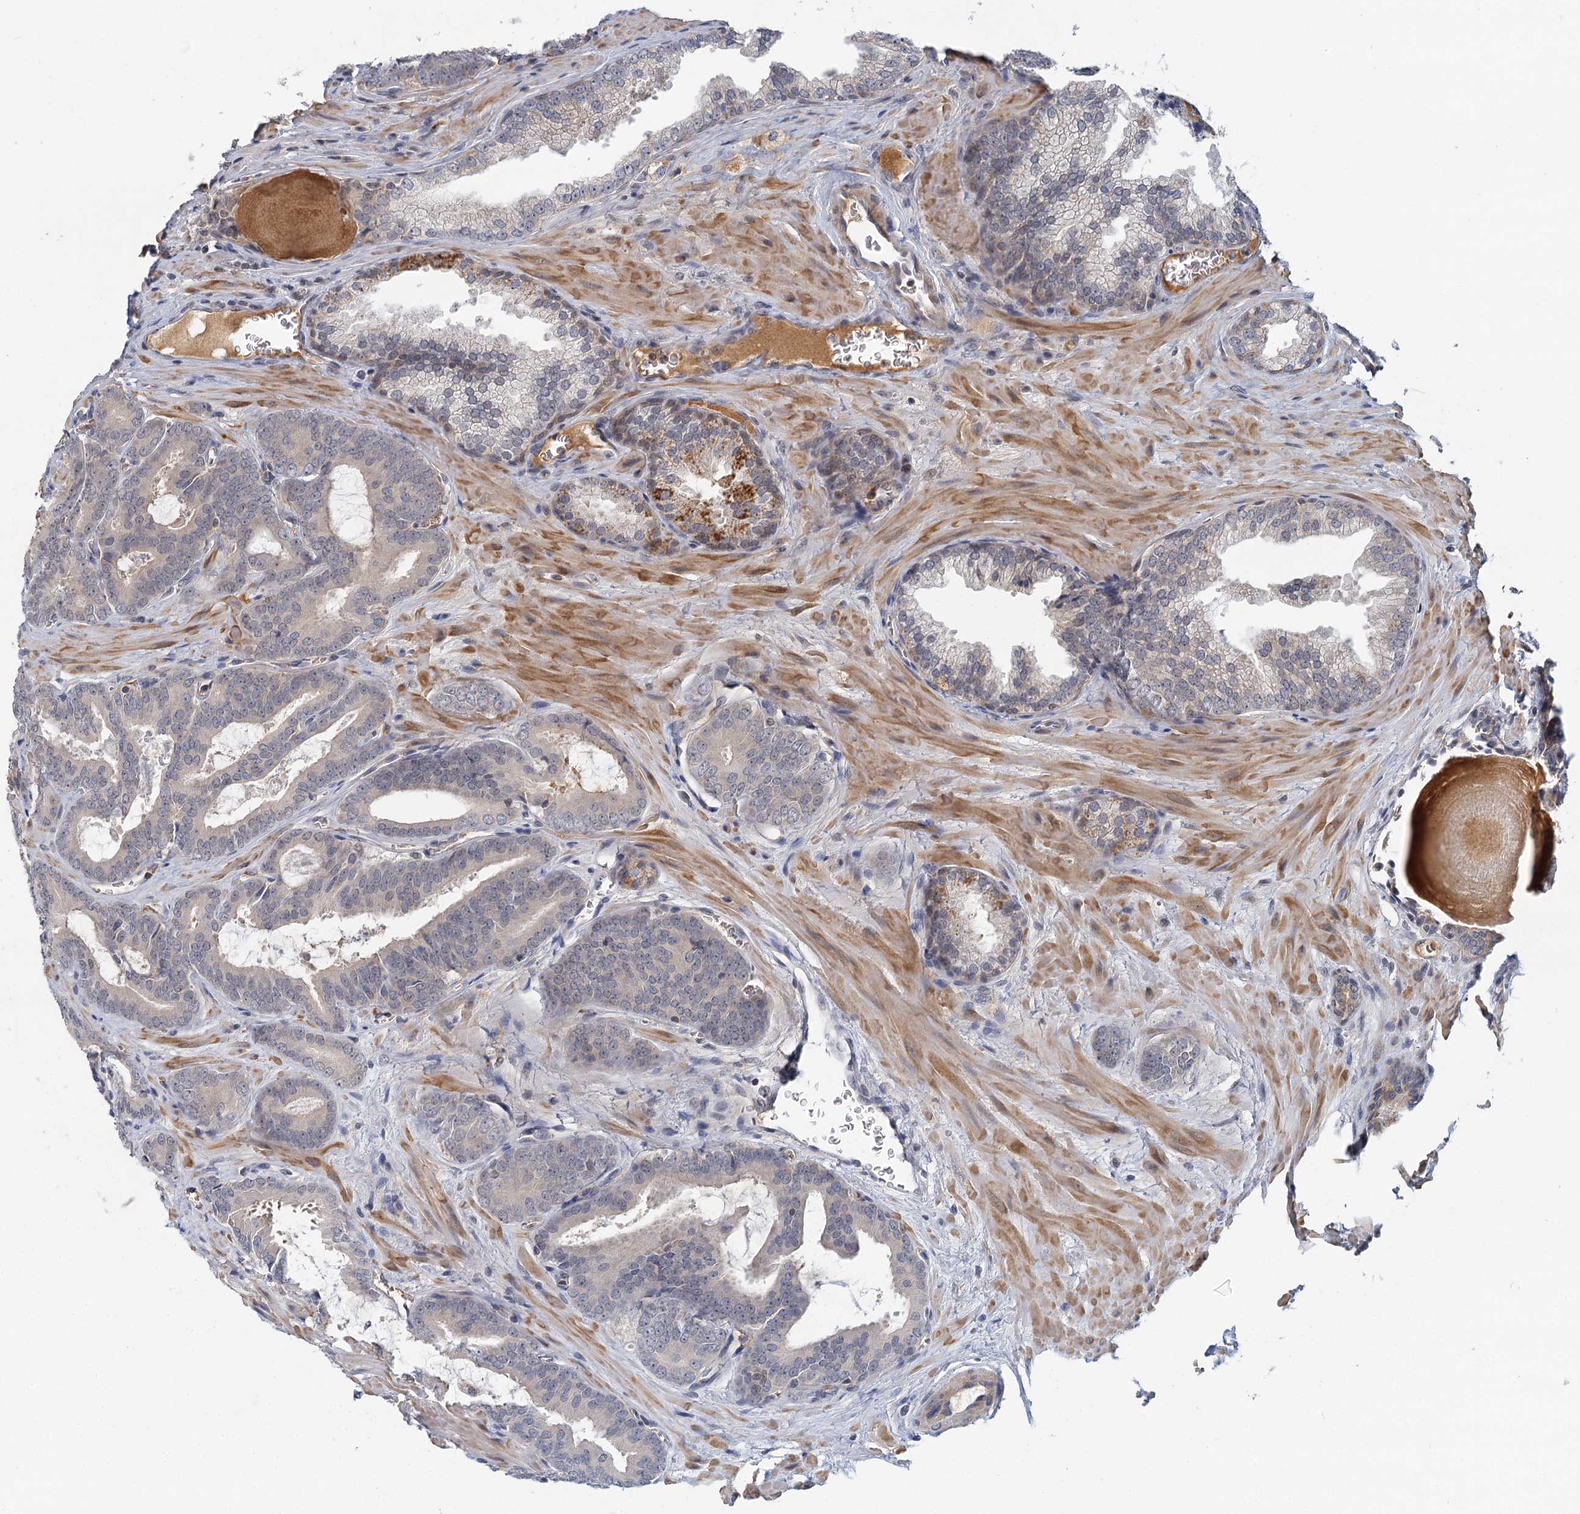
{"staining": {"intensity": "weak", "quantity": "25%-75%", "location": "nuclear"}, "tissue": "prostate cancer", "cell_type": "Tumor cells", "image_type": "cancer", "snomed": [{"axis": "morphology", "description": "Adenocarcinoma, High grade"}, {"axis": "topography", "description": "Prostate"}], "caption": "Prostate adenocarcinoma (high-grade) stained for a protein reveals weak nuclear positivity in tumor cells.", "gene": "GPATCH11", "patient": {"sex": "male", "age": 66}}